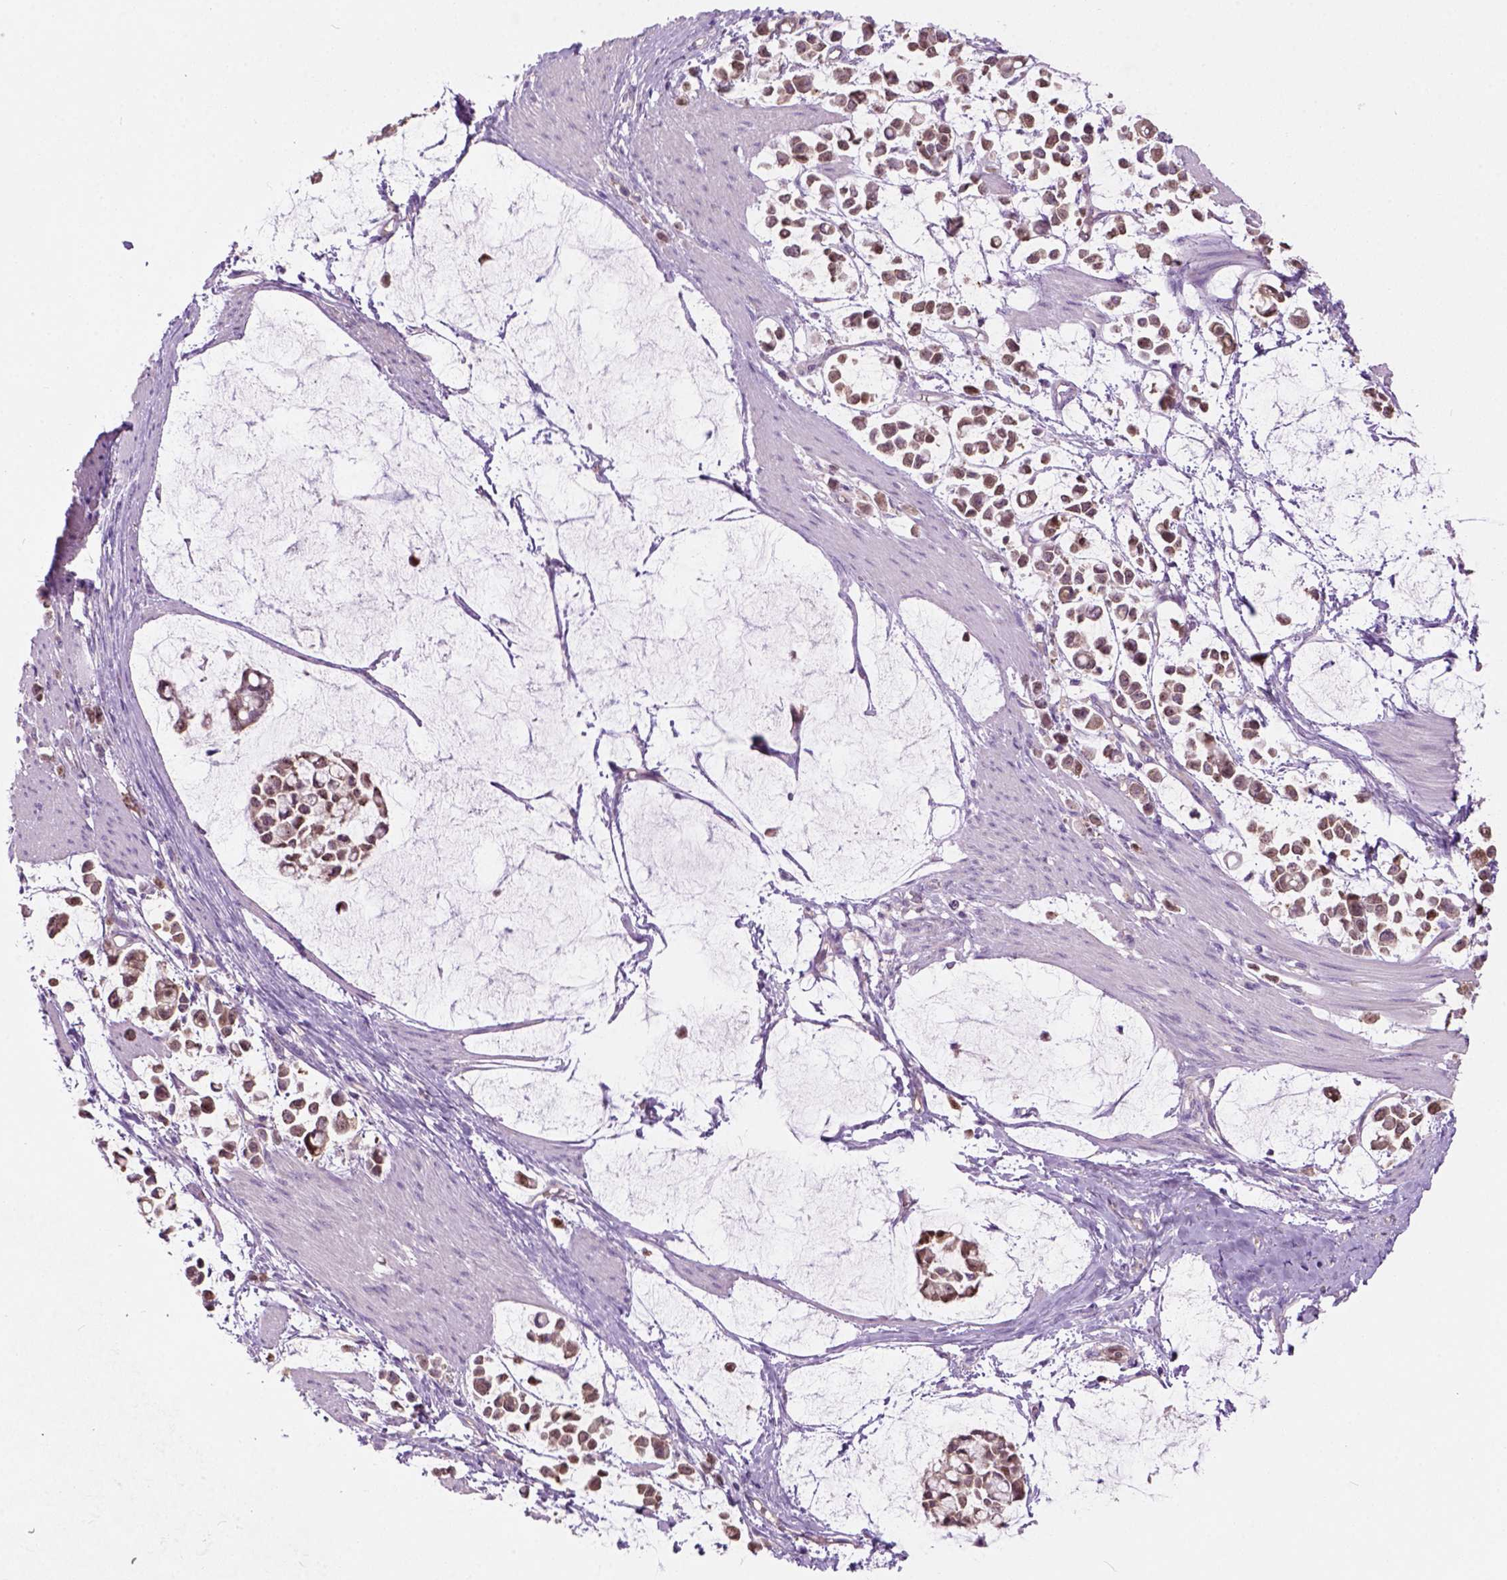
{"staining": {"intensity": "weak", "quantity": ">75%", "location": "cytoplasmic/membranous"}, "tissue": "stomach cancer", "cell_type": "Tumor cells", "image_type": "cancer", "snomed": [{"axis": "morphology", "description": "Adenocarcinoma, NOS"}, {"axis": "topography", "description": "Stomach"}], "caption": "This is a photomicrograph of IHC staining of stomach cancer (adenocarcinoma), which shows weak positivity in the cytoplasmic/membranous of tumor cells.", "gene": "CD84", "patient": {"sex": "male", "age": 82}}